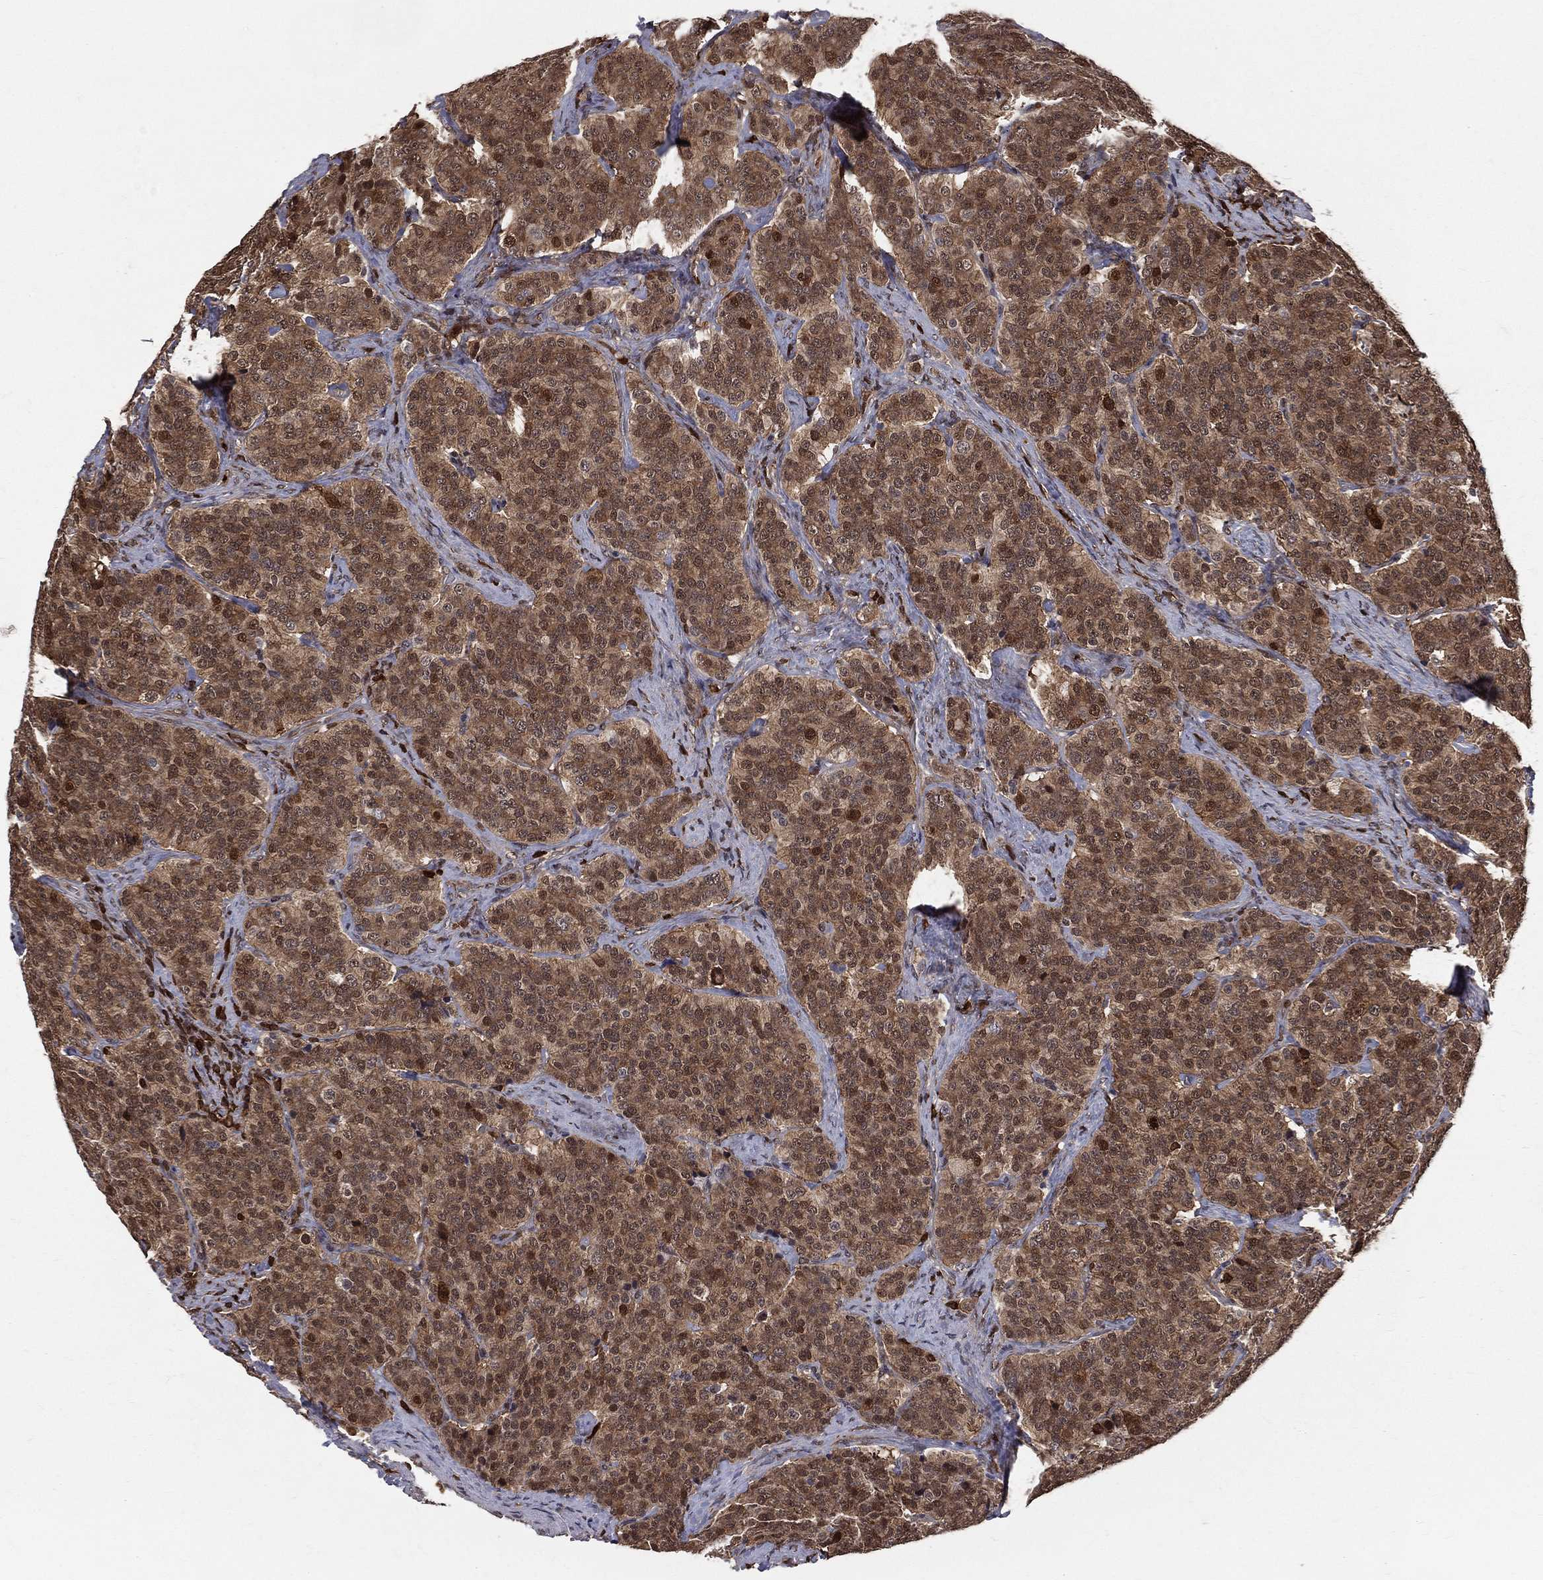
{"staining": {"intensity": "moderate", "quantity": ">75%", "location": "cytoplasmic/membranous"}, "tissue": "carcinoid", "cell_type": "Tumor cells", "image_type": "cancer", "snomed": [{"axis": "morphology", "description": "Carcinoid, malignant, NOS"}, {"axis": "topography", "description": "Small intestine"}], "caption": "Carcinoid stained with DAB (3,3'-diaminobenzidine) immunohistochemistry exhibits medium levels of moderate cytoplasmic/membranous expression in approximately >75% of tumor cells.", "gene": "ENO1", "patient": {"sex": "female", "age": 58}}